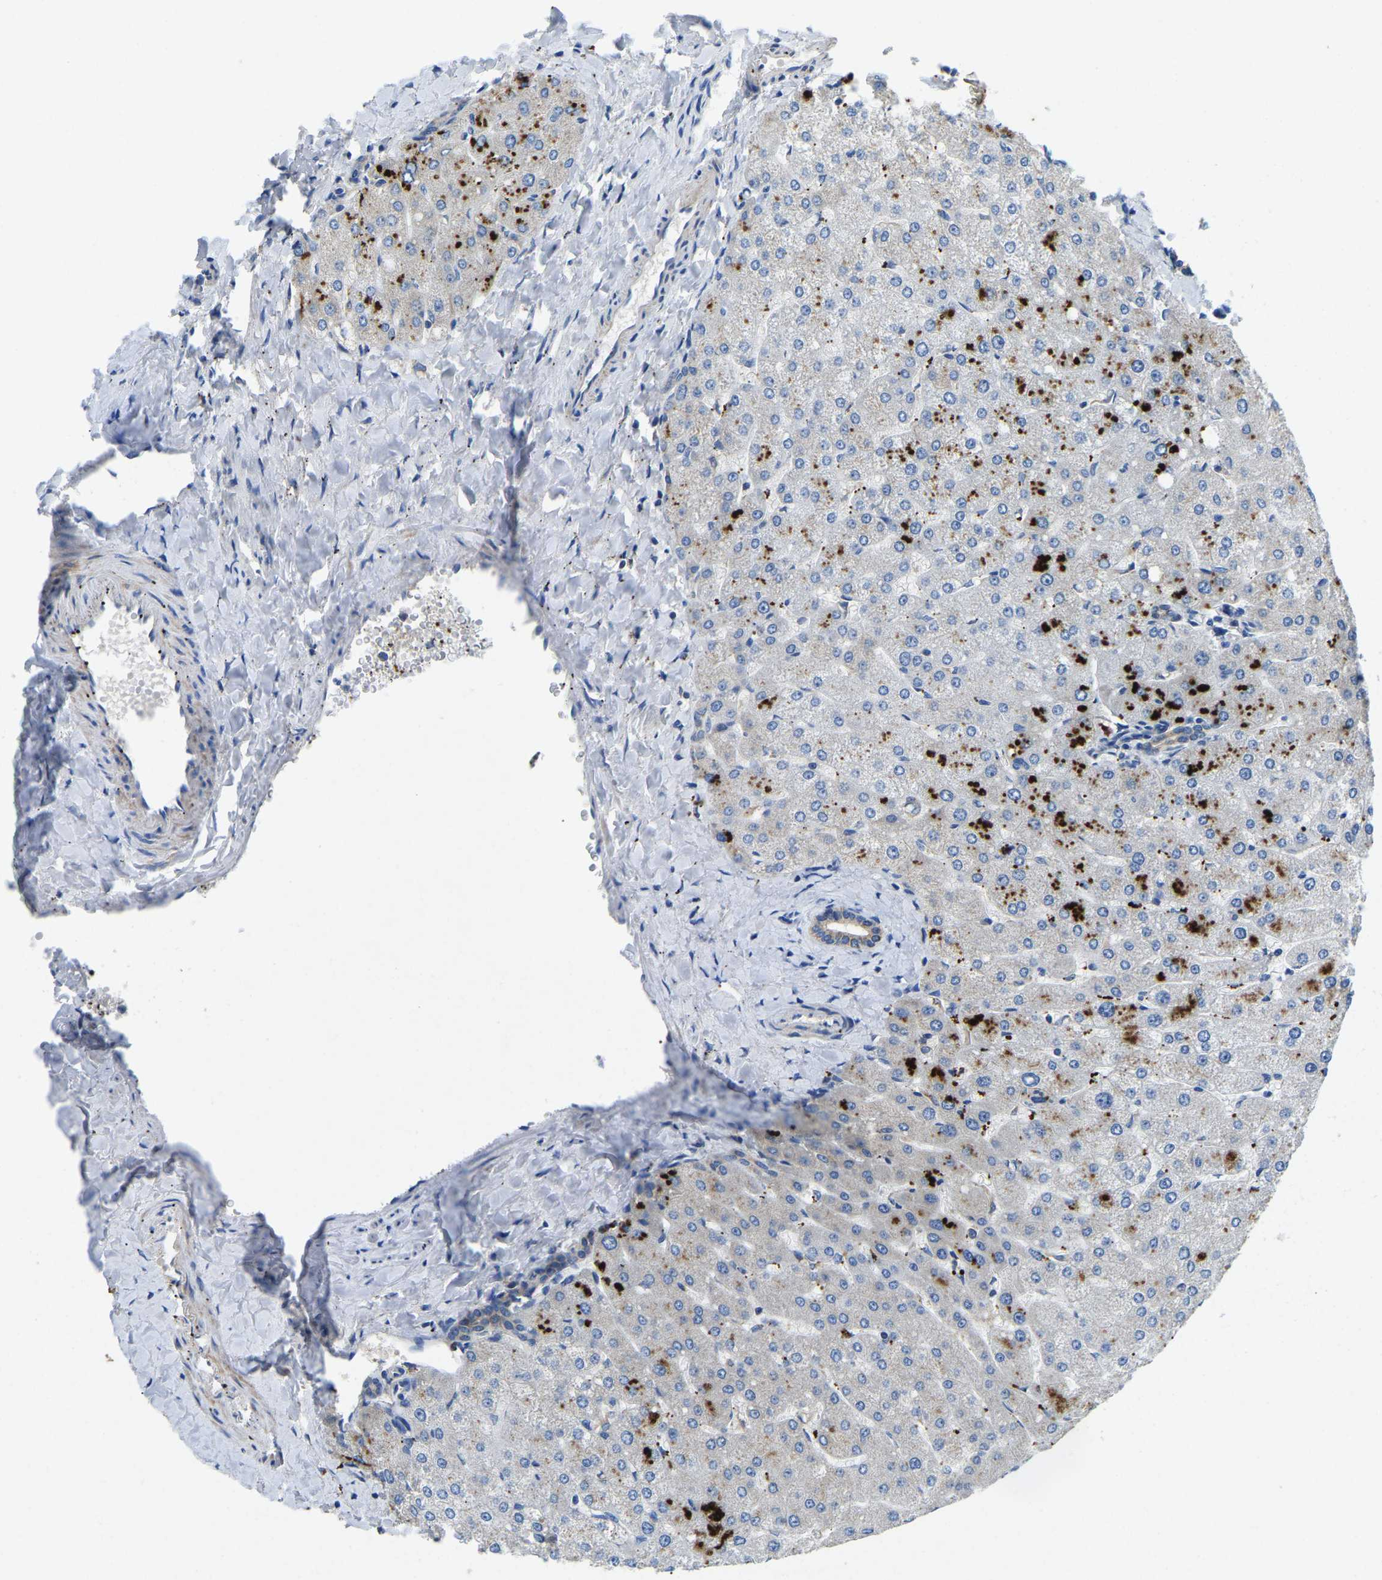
{"staining": {"intensity": "negative", "quantity": "none", "location": "none"}, "tissue": "liver", "cell_type": "Cholangiocytes", "image_type": "normal", "snomed": [{"axis": "morphology", "description": "Normal tissue, NOS"}, {"axis": "topography", "description": "Liver"}], "caption": "This histopathology image is of normal liver stained with immunohistochemistry to label a protein in brown with the nuclei are counter-stained blue. There is no expression in cholangiocytes.", "gene": "STAT2", "patient": {"sex": "male", "age": 55}}